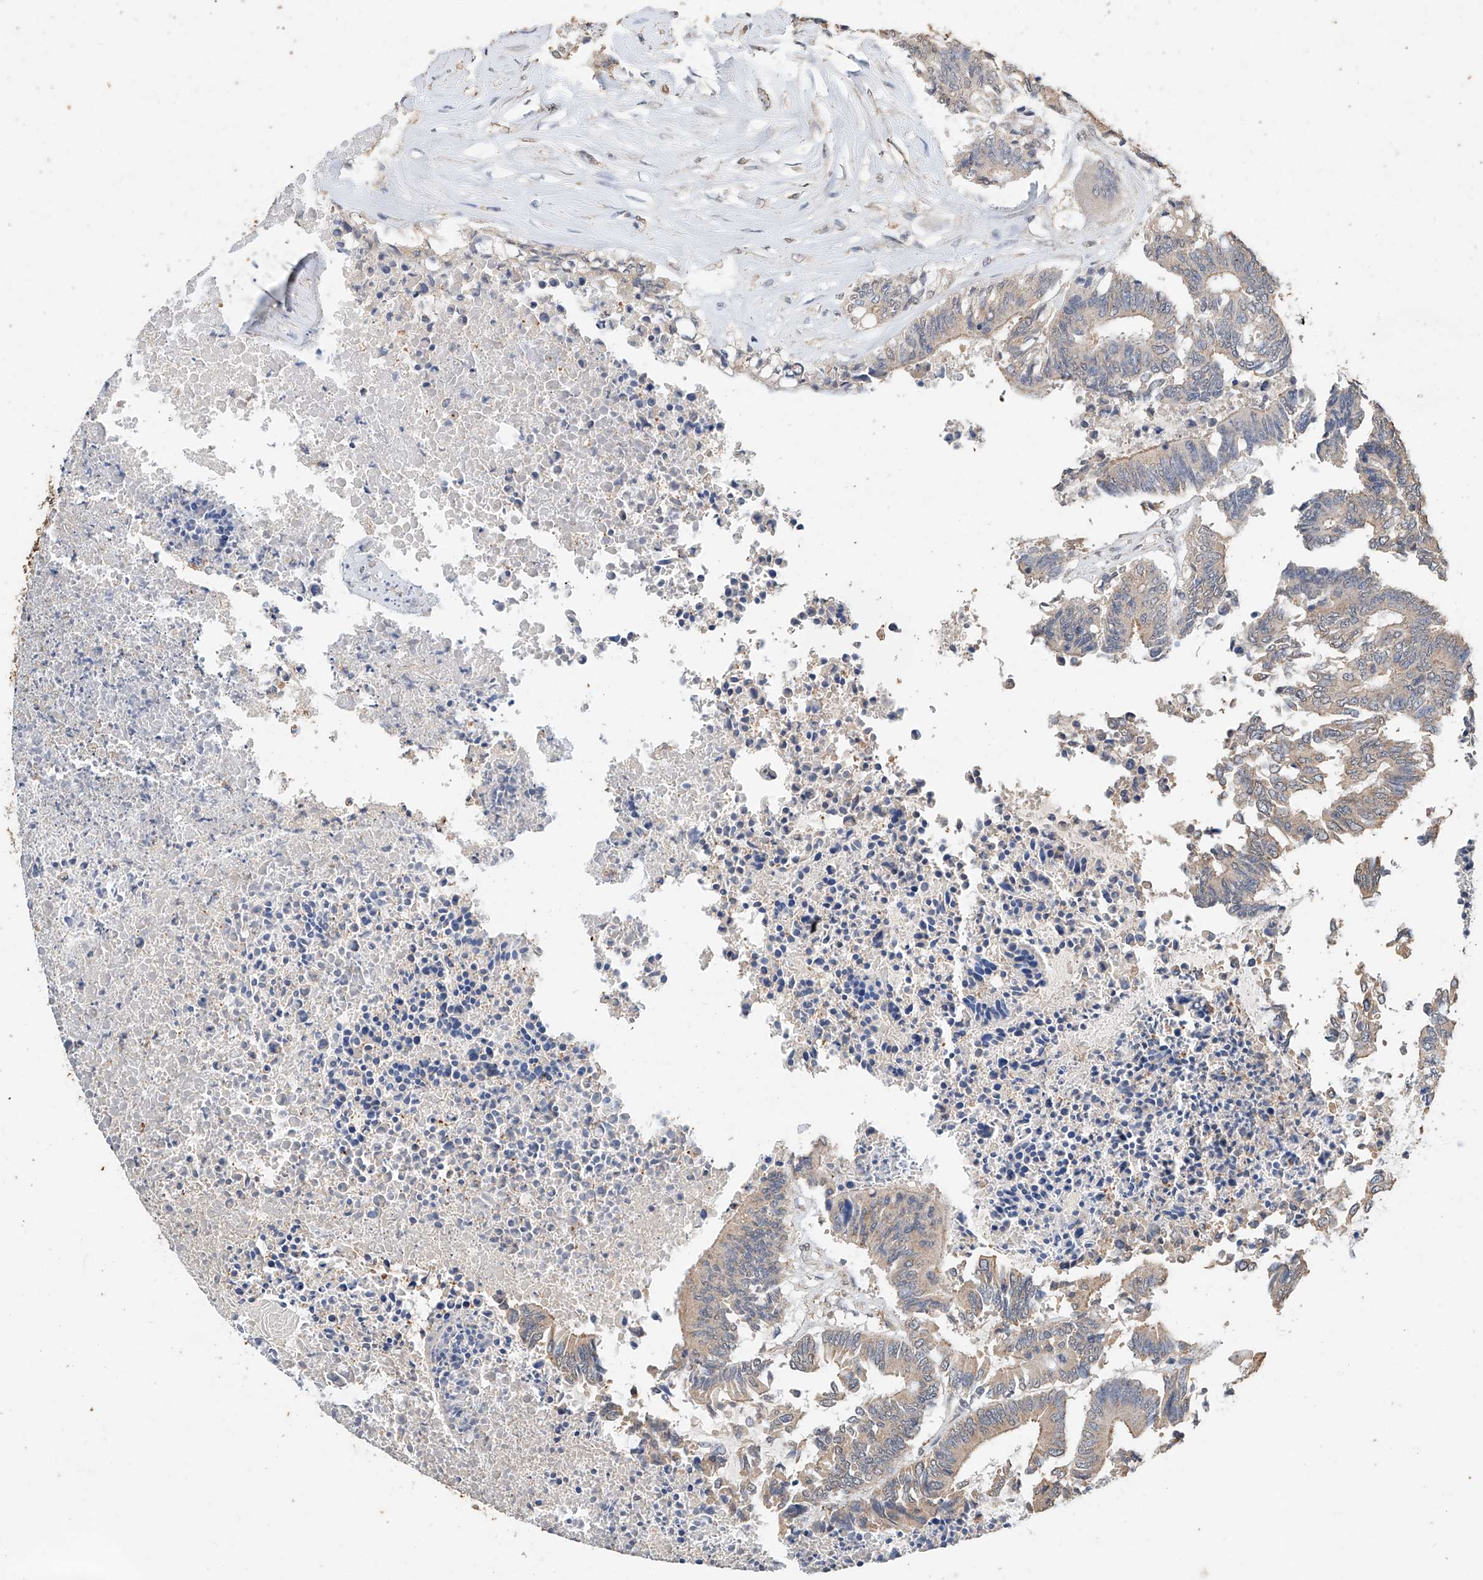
{"staining": {"intensity": "weak", "quantity": ">75%", "location": "cytoplasmic/membranous"}, "tissue": "colorectal cancer", "cell_type": "Tumor cells", "image_type": "cancer", "snomed": [{"axis": "morphology", "description": "Adenocarcinoma, NOS"}, {"axis": "topography", "description": "Rectum"}], "caption": "This micrograph exhibits colorectal cancer (adenocarcinoma) stained with immunohistochemistry to label a protein in brown. The cytoplasmic/membranous of tumor cells show weak positivity for the protein. Nuclei are counter-stained blue.", "gene": "CERS4", "patient": {"sex": "male", "age": 63}}